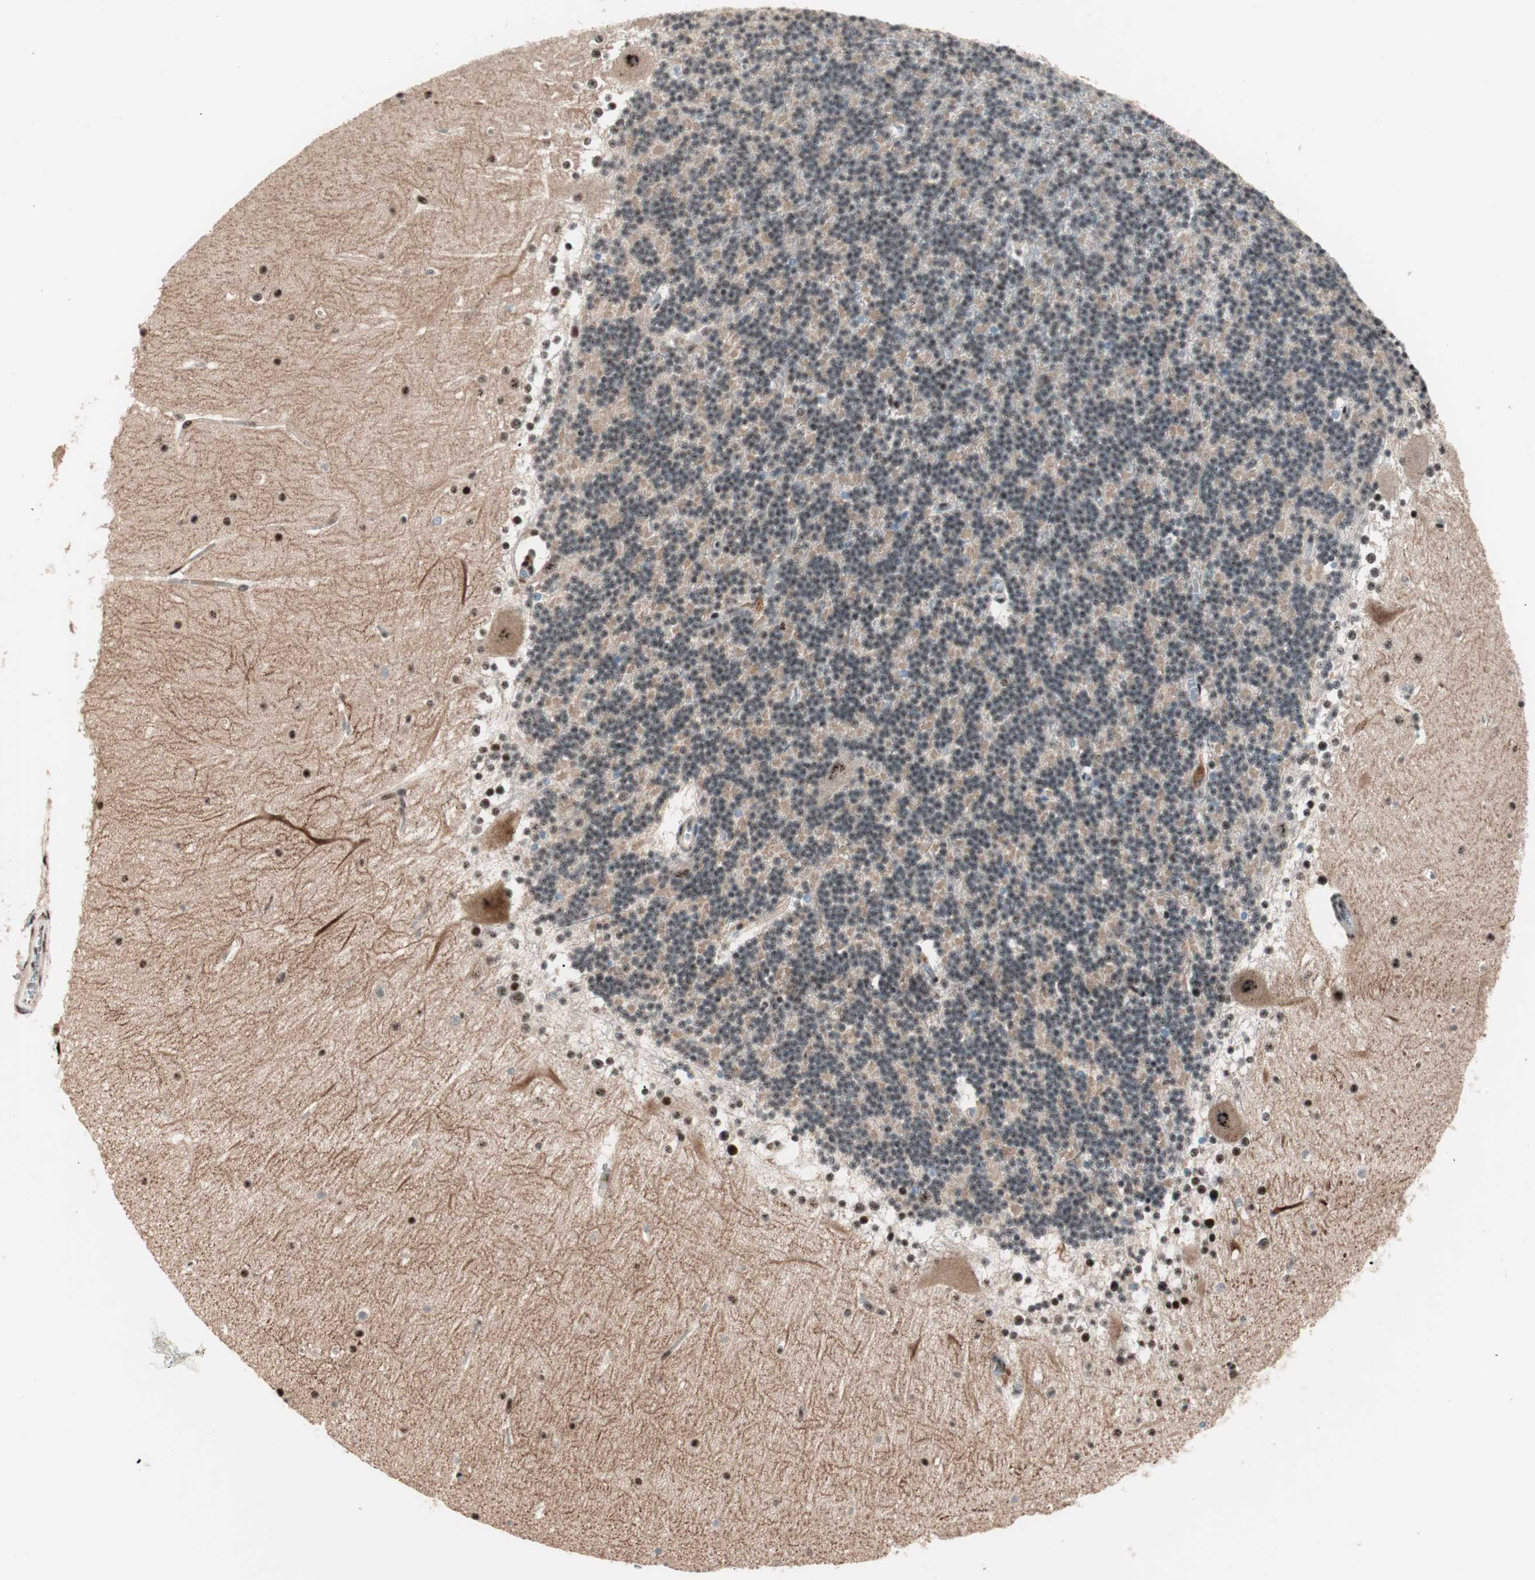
{"staining": {"intensity": "moderate", "quantity": "<25%", "location": "nuclear"}, "tissue": "cerebellum", "cell_type": "Cells in granular layer", "image_type": "normal", "snomed": [{"axis": "morphology", "description": "Normal tissue, NOS"}, {"axis": "topography", "description": "Cerebellum"}], "caption": "Immunohistochemical staining of unremarkable cerebellum demonstrates <25% levels of moderate nuclear protein staining in approximately <25% of cells in granular layer.", "gene": "NR5A2", "patient": {"sex": "female", "age": 19}}